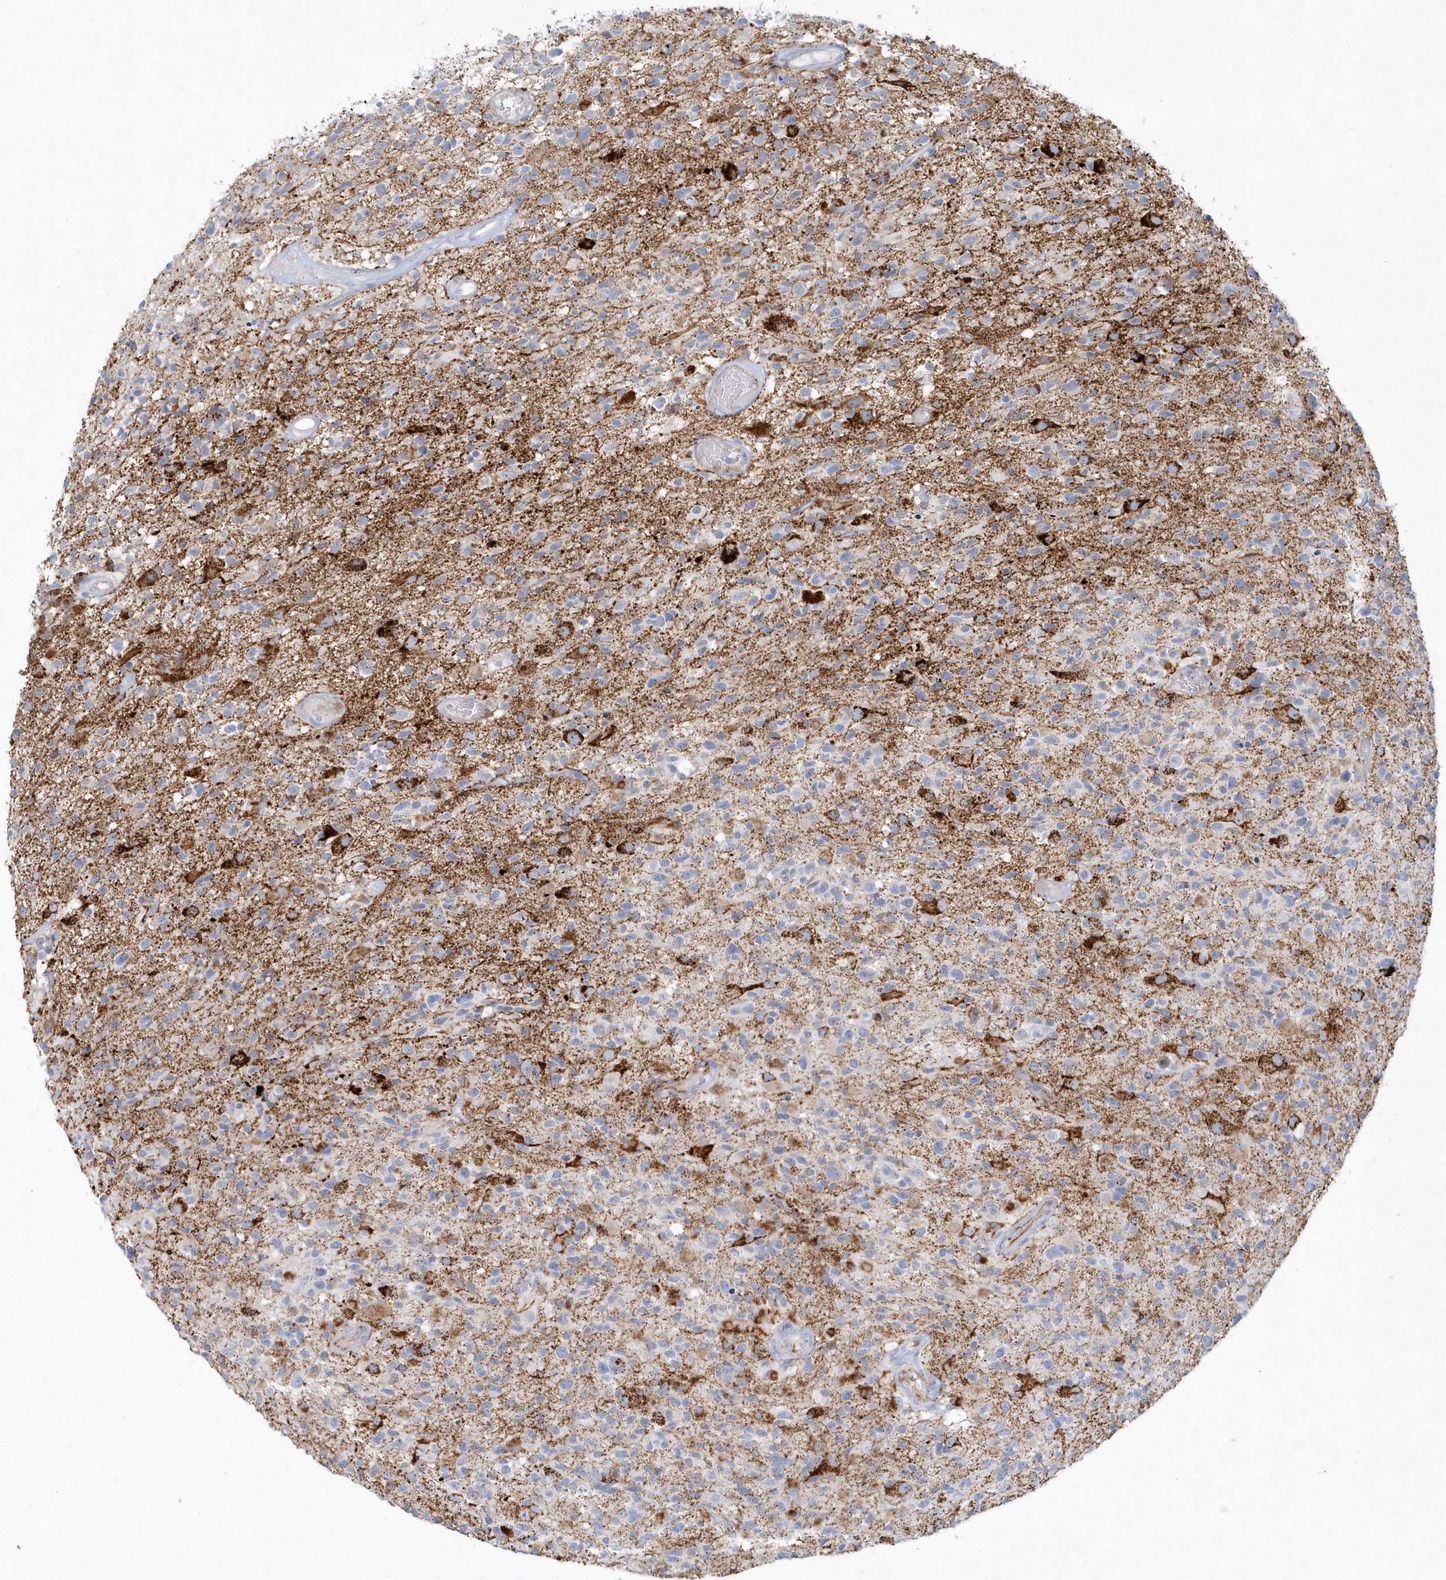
{"staining": {"intensity": "negative", "quantity": "none", "location": "none"}, "tissue": "glioma", "cell_type": "Tumor cells", "image_type": "cancer", "snomed": [{"axis": "morphology", "description": "Glioma, malignant, High grade"}, {"axis": "morphology", "description": "Glioblastoma, NOS"}, {"axis": "topography", "description": "Brain"}], "caption": "Micrograph shows no protein staining in tumor cells of glioma tissue.", "gene": "DNAH1", "patient": {"sex": "male", "age": 60}}